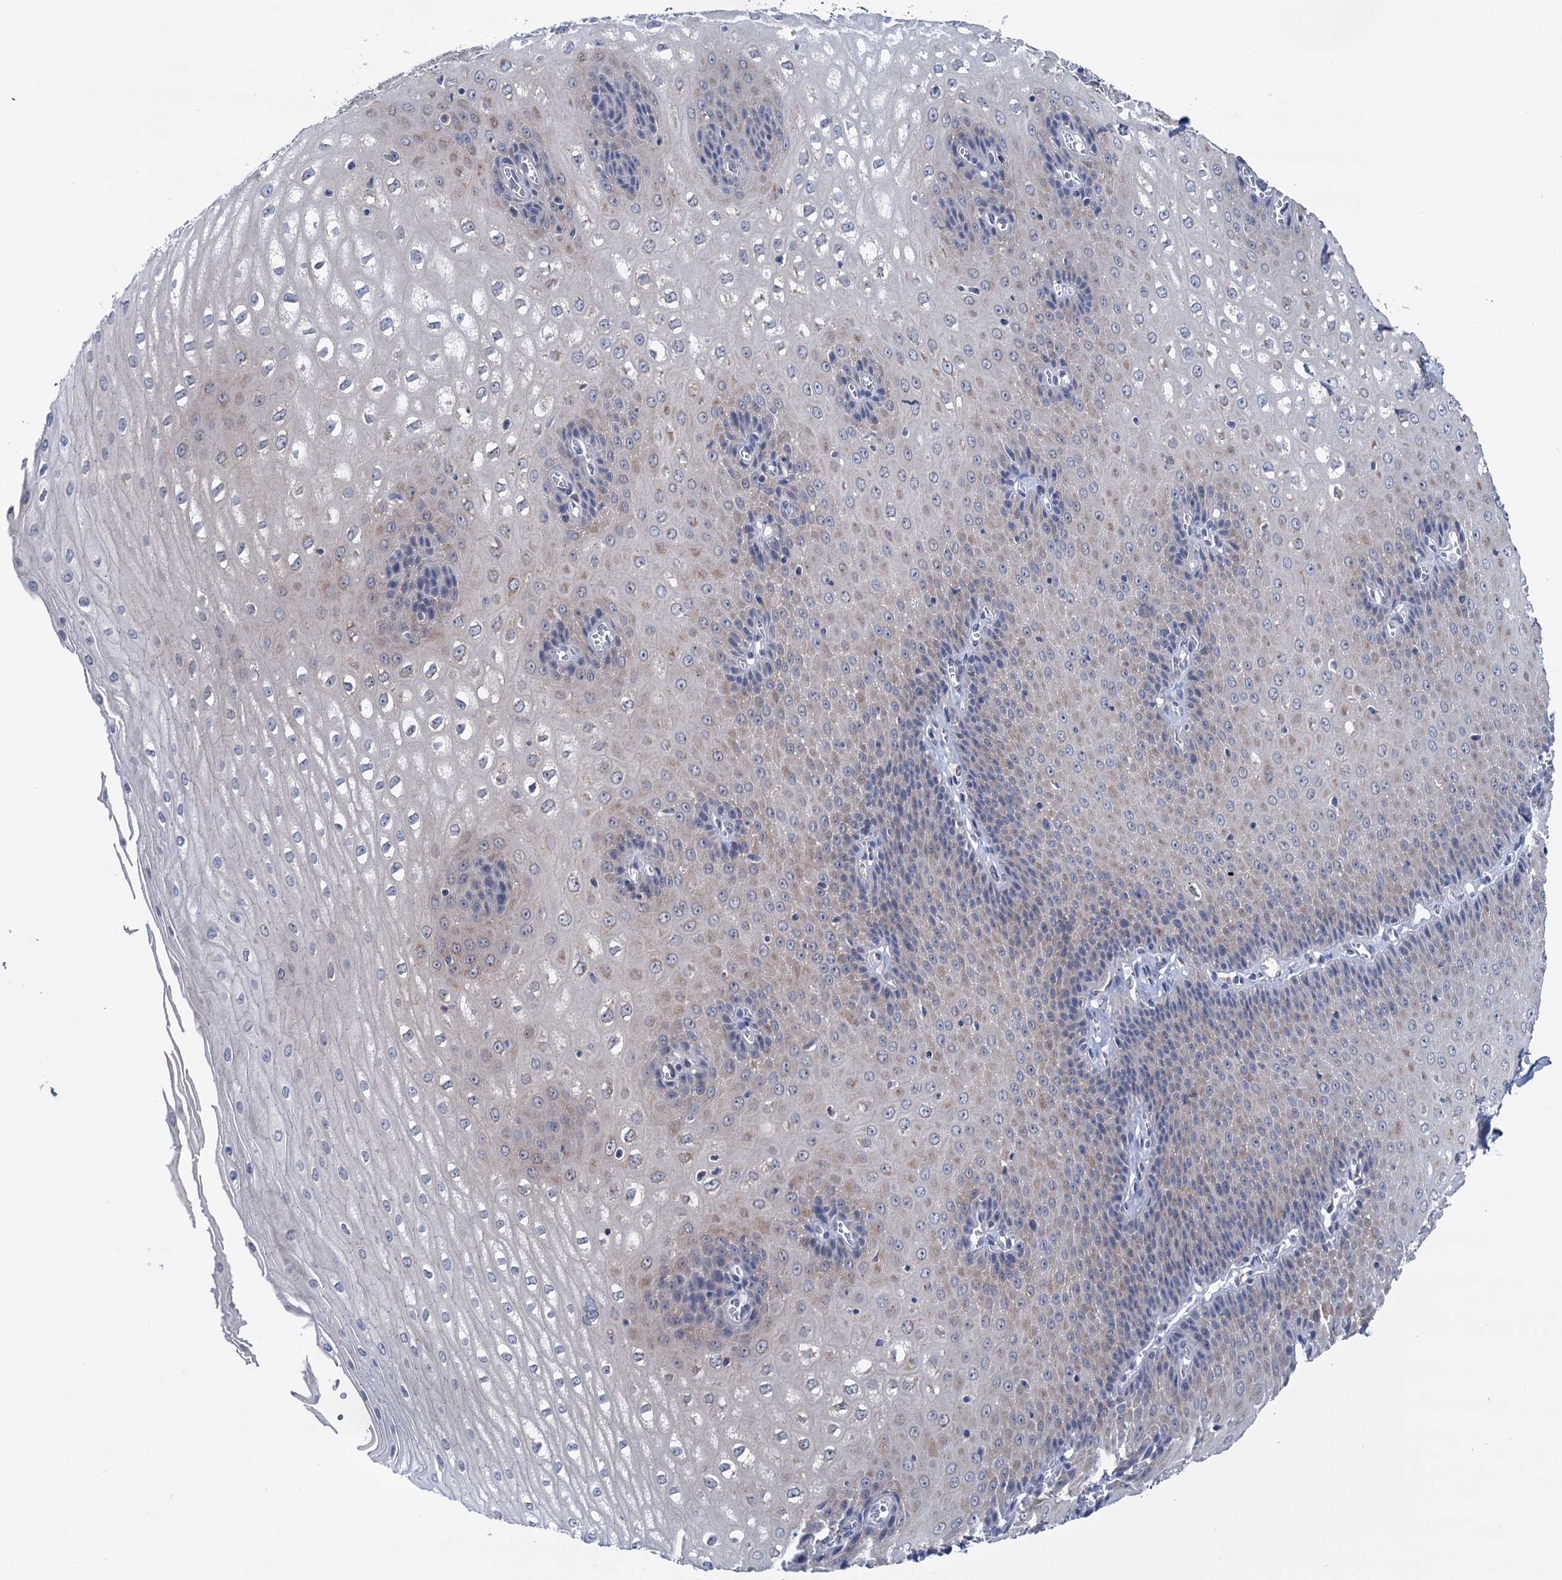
{"staining": {"intensity": "moderate", "quantity": "25%-75%", "location": "cytoplasmic/membranous"}, "tissue": "esophagus", "cell_type": "Squamous epithelial cells", "image_type": "normal", "snomed": [{"axis": "morphology", "description": "Normal tissue, NOS"}, {"axis": "topography", "description": "Esophagus"}], "caption": "This photomicrograph exhibits immunohistochemistry (IHC) staining of unremarkable human esophagus, with medium moderate cytoplasmic/membranous positivity in about 25%-75% of squamous epithelial cells.", "gene": "ZNRD2", "patient": {"sex": "male", "age": 60}}